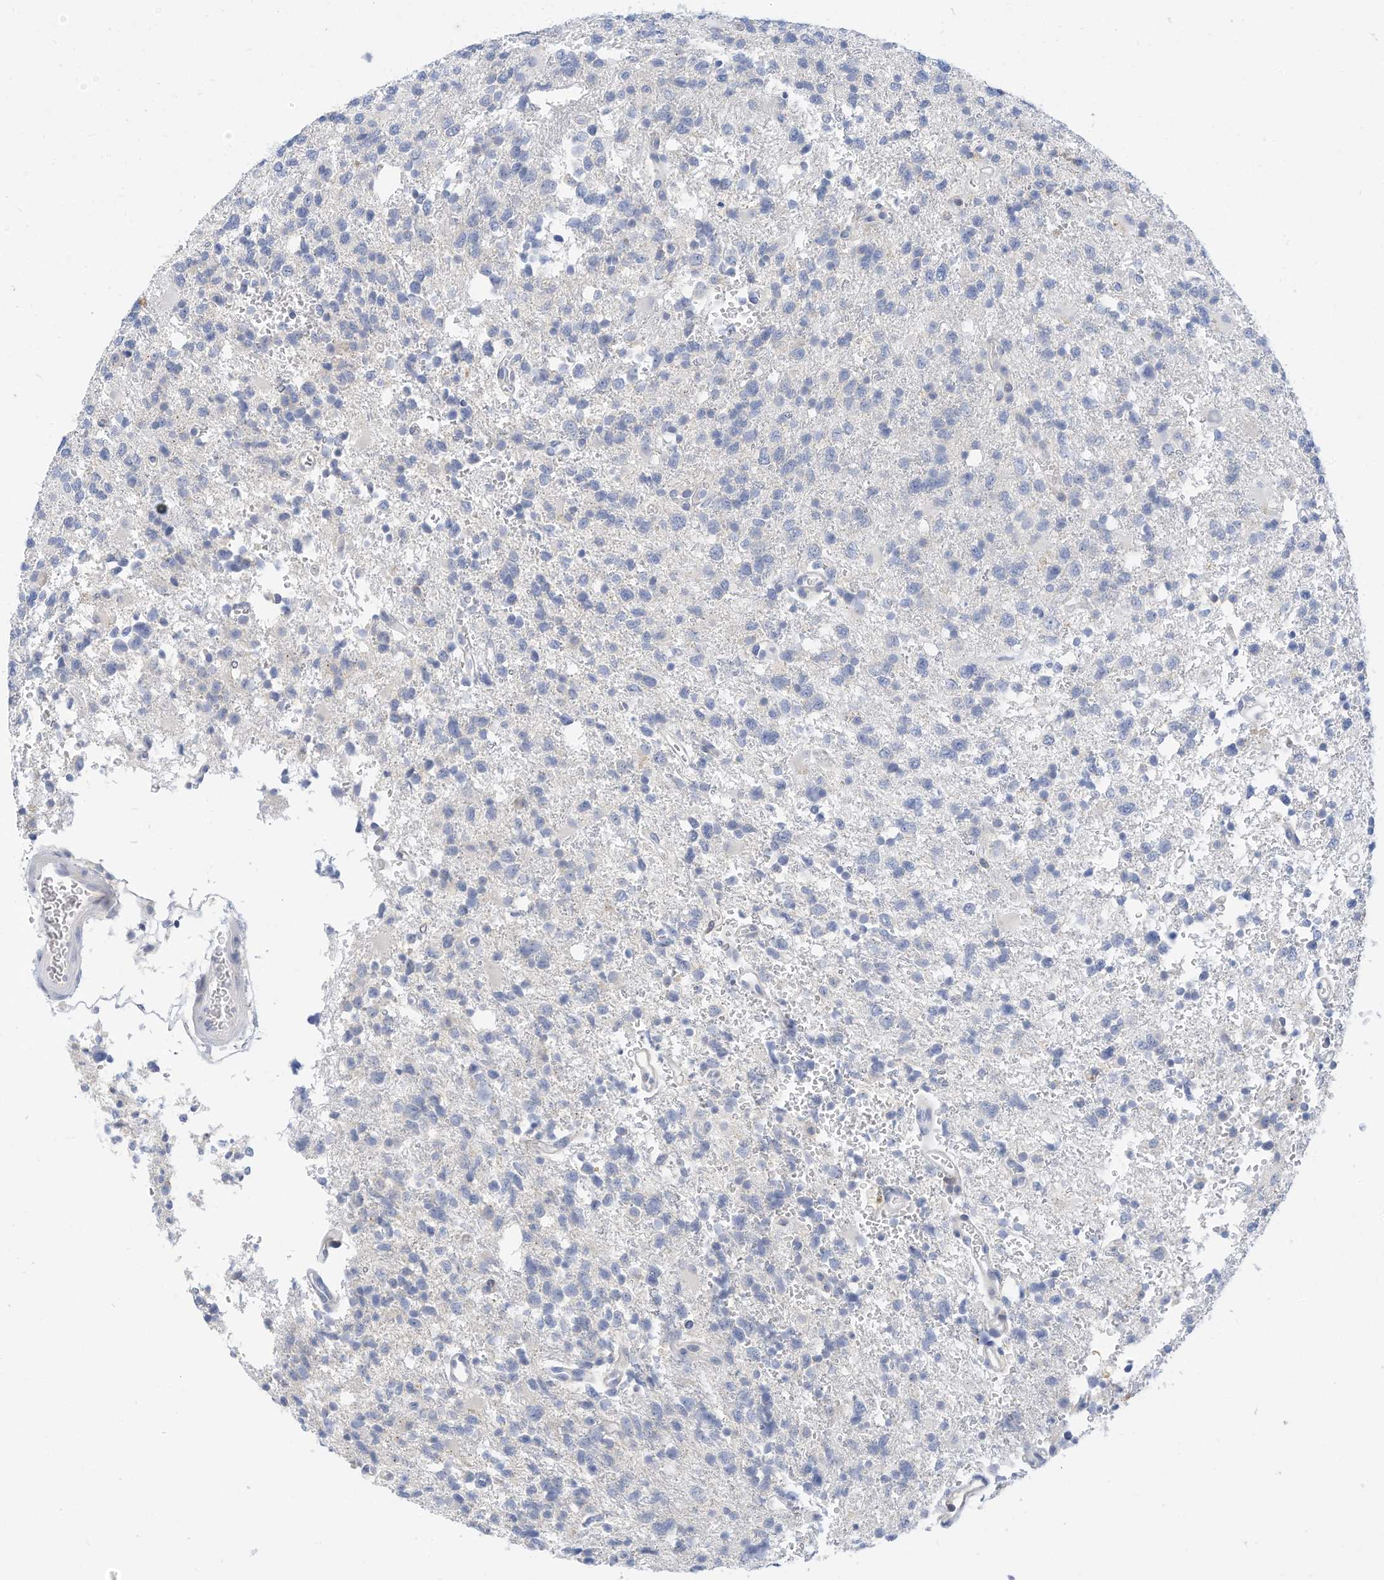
{"staining": {"intensity": "negative", "quantity": "none", "location": "none"}, "tissue": "glioma", "cell_type": "Tumor cells", "image_type": "cancer", "snomed": [{"axis": "morphology", "description": "Glioma, malignant, High grade"}, {"axis": "topography", "description": "Brain"}], "caption": "Human glioma stained for a protein using immunohistochemistry displays no positivity in tumor cells.", "gene": "SPOCD1", "patient": {"sex": "female", "age": 62}}